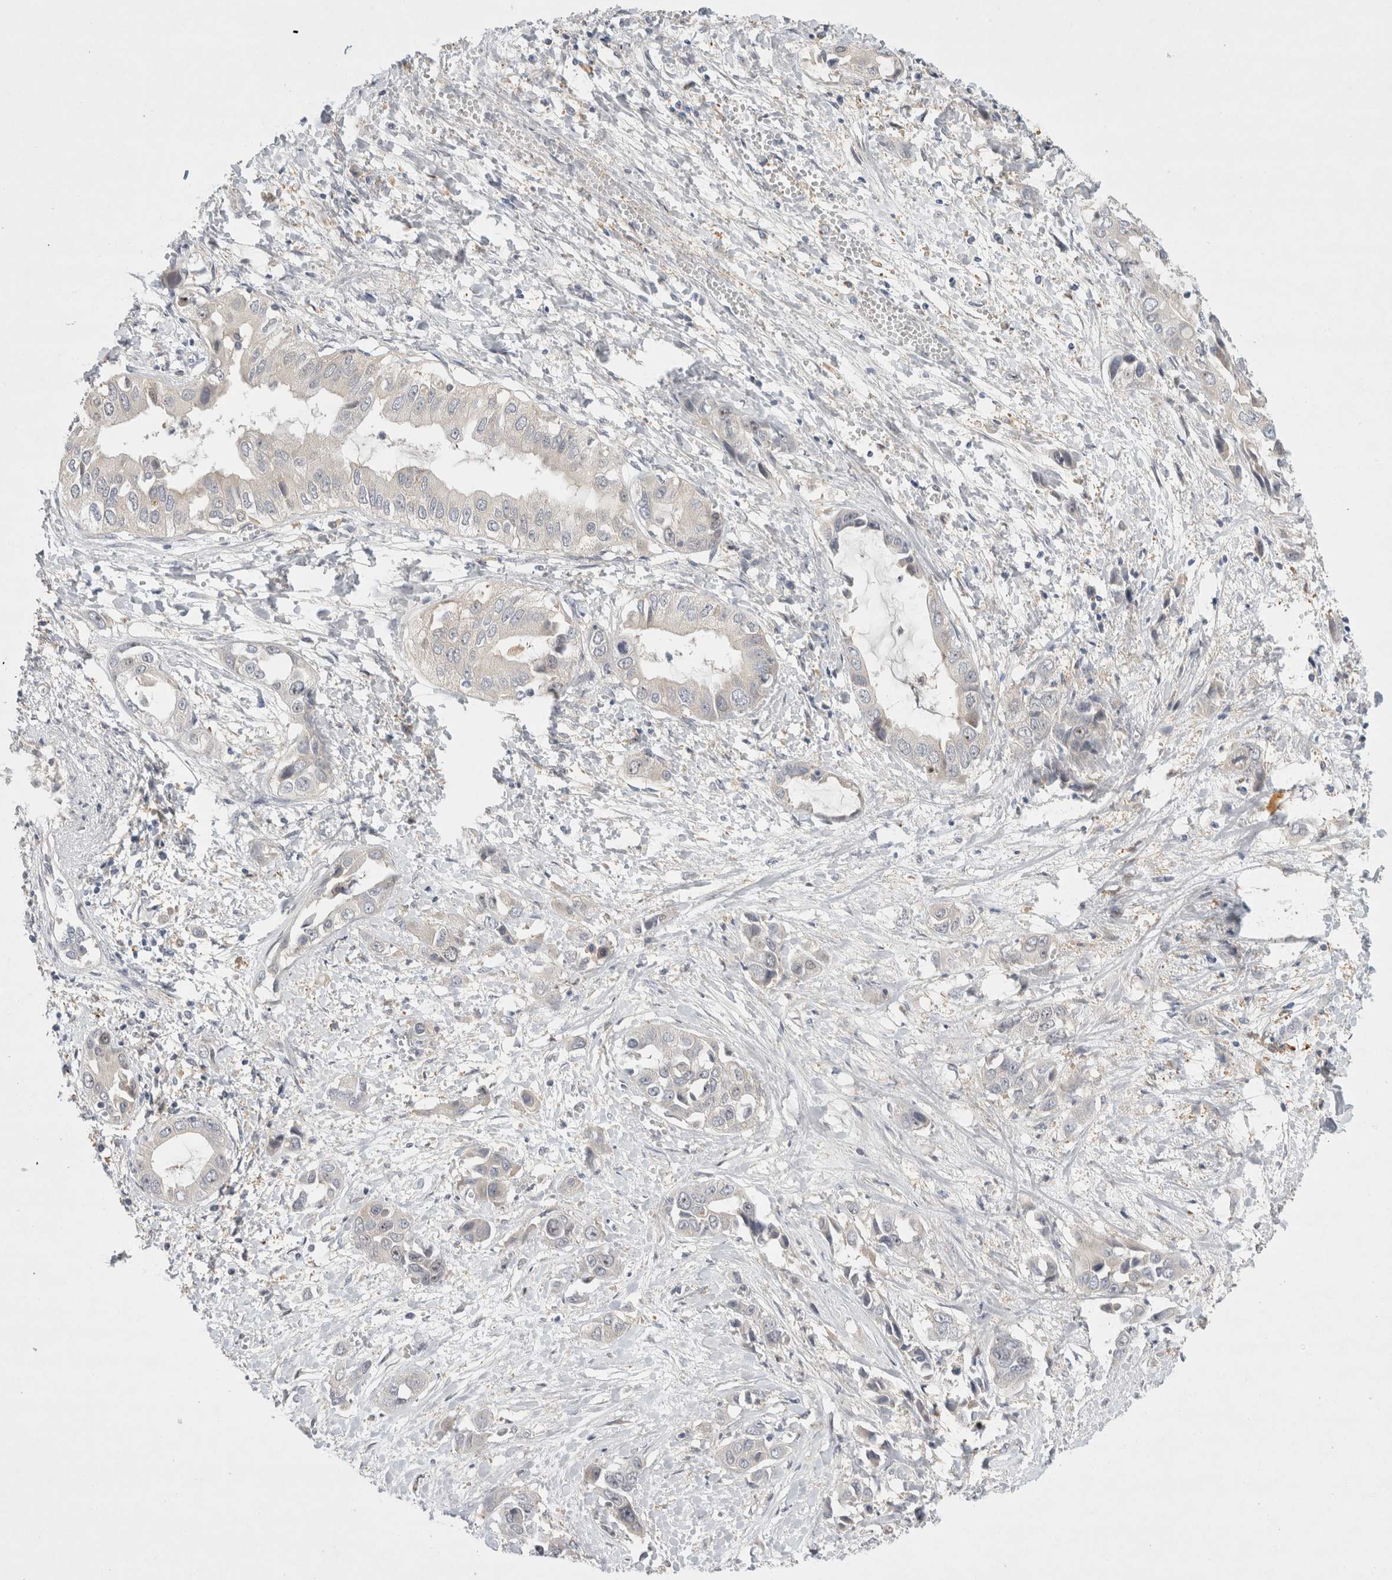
{"staining": {"intensity": "negative", "quantity": "none", "location": "none"}, "tissue": "liver cancer", "cell_type": "Tumor cells", "image_type": "cancer", "snomed": [{"axis": "morphology", "description": "Cholangiocarcinoma"}, {"axis": "topography", "description": "Liver"}], "caption": "This is an immunohistochemistry (IHC) histopathology image of human cholangiocarcinoma (liver). There is no positivity in tumor cells.", "gene": "CDCA7L", "patient": {"sex": "female", "age": 52}}